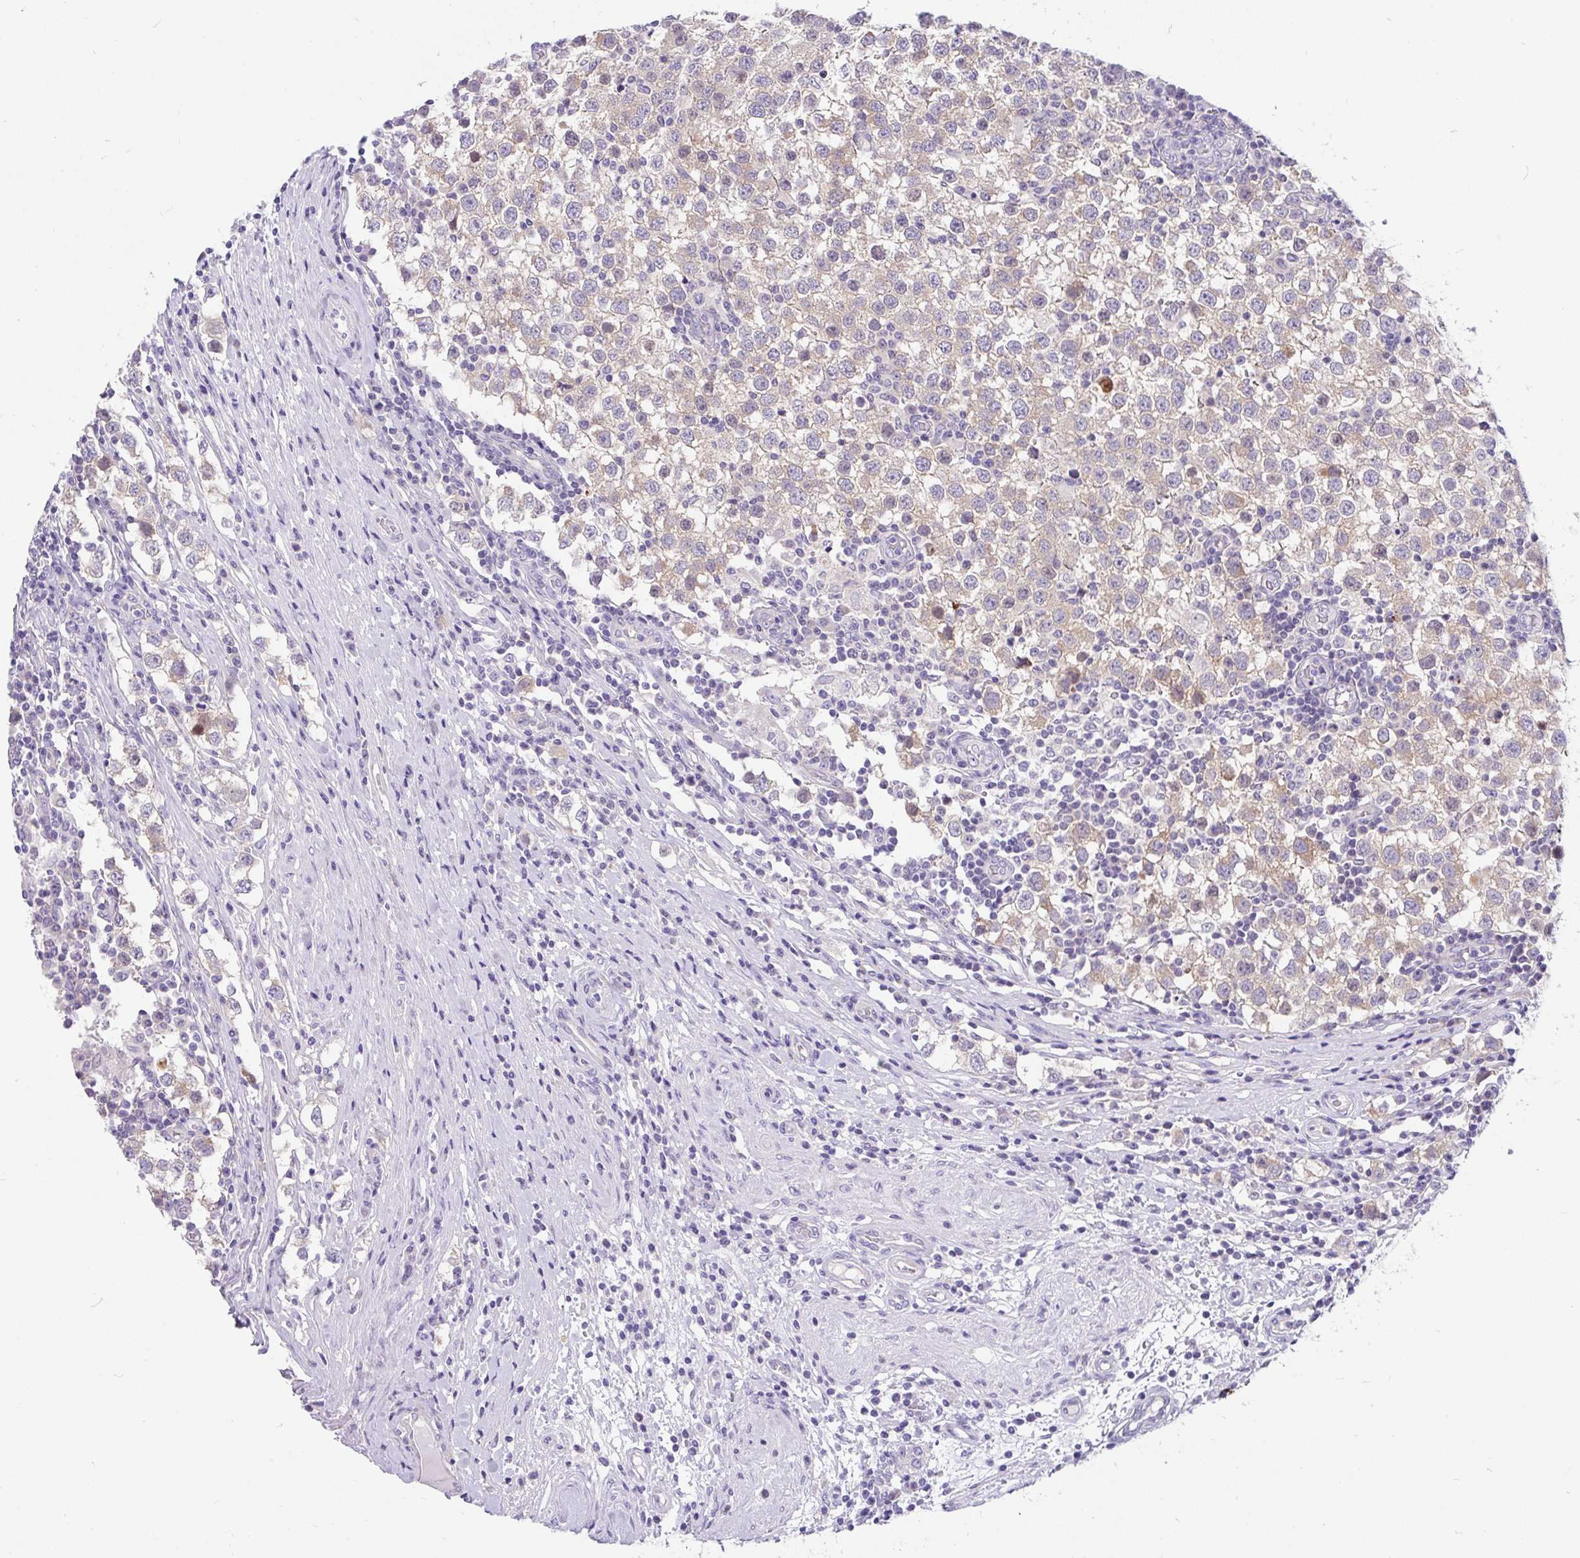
{"staining": {"intensity": "weak", "quantity": ">75%", "location": "cytoplasmic/membranous"}, "tissue": "testis cancer", "cell_type": "Tumor cells", "image_type": "cancer", "snomed": [{"axis": "morphology", "description": "Seminoma, NOS"}, {"axis": "topography", "description": "Testis"}], "caption": "Approximately >75% of tumor cells in human testis cancer (seminoma) show weak cytoplasmic/membranous protein staining as visualized by brown immunohistochemical staining.", "gene": "KIAA2013", "patient": {"sex": "male", "age": 34}}